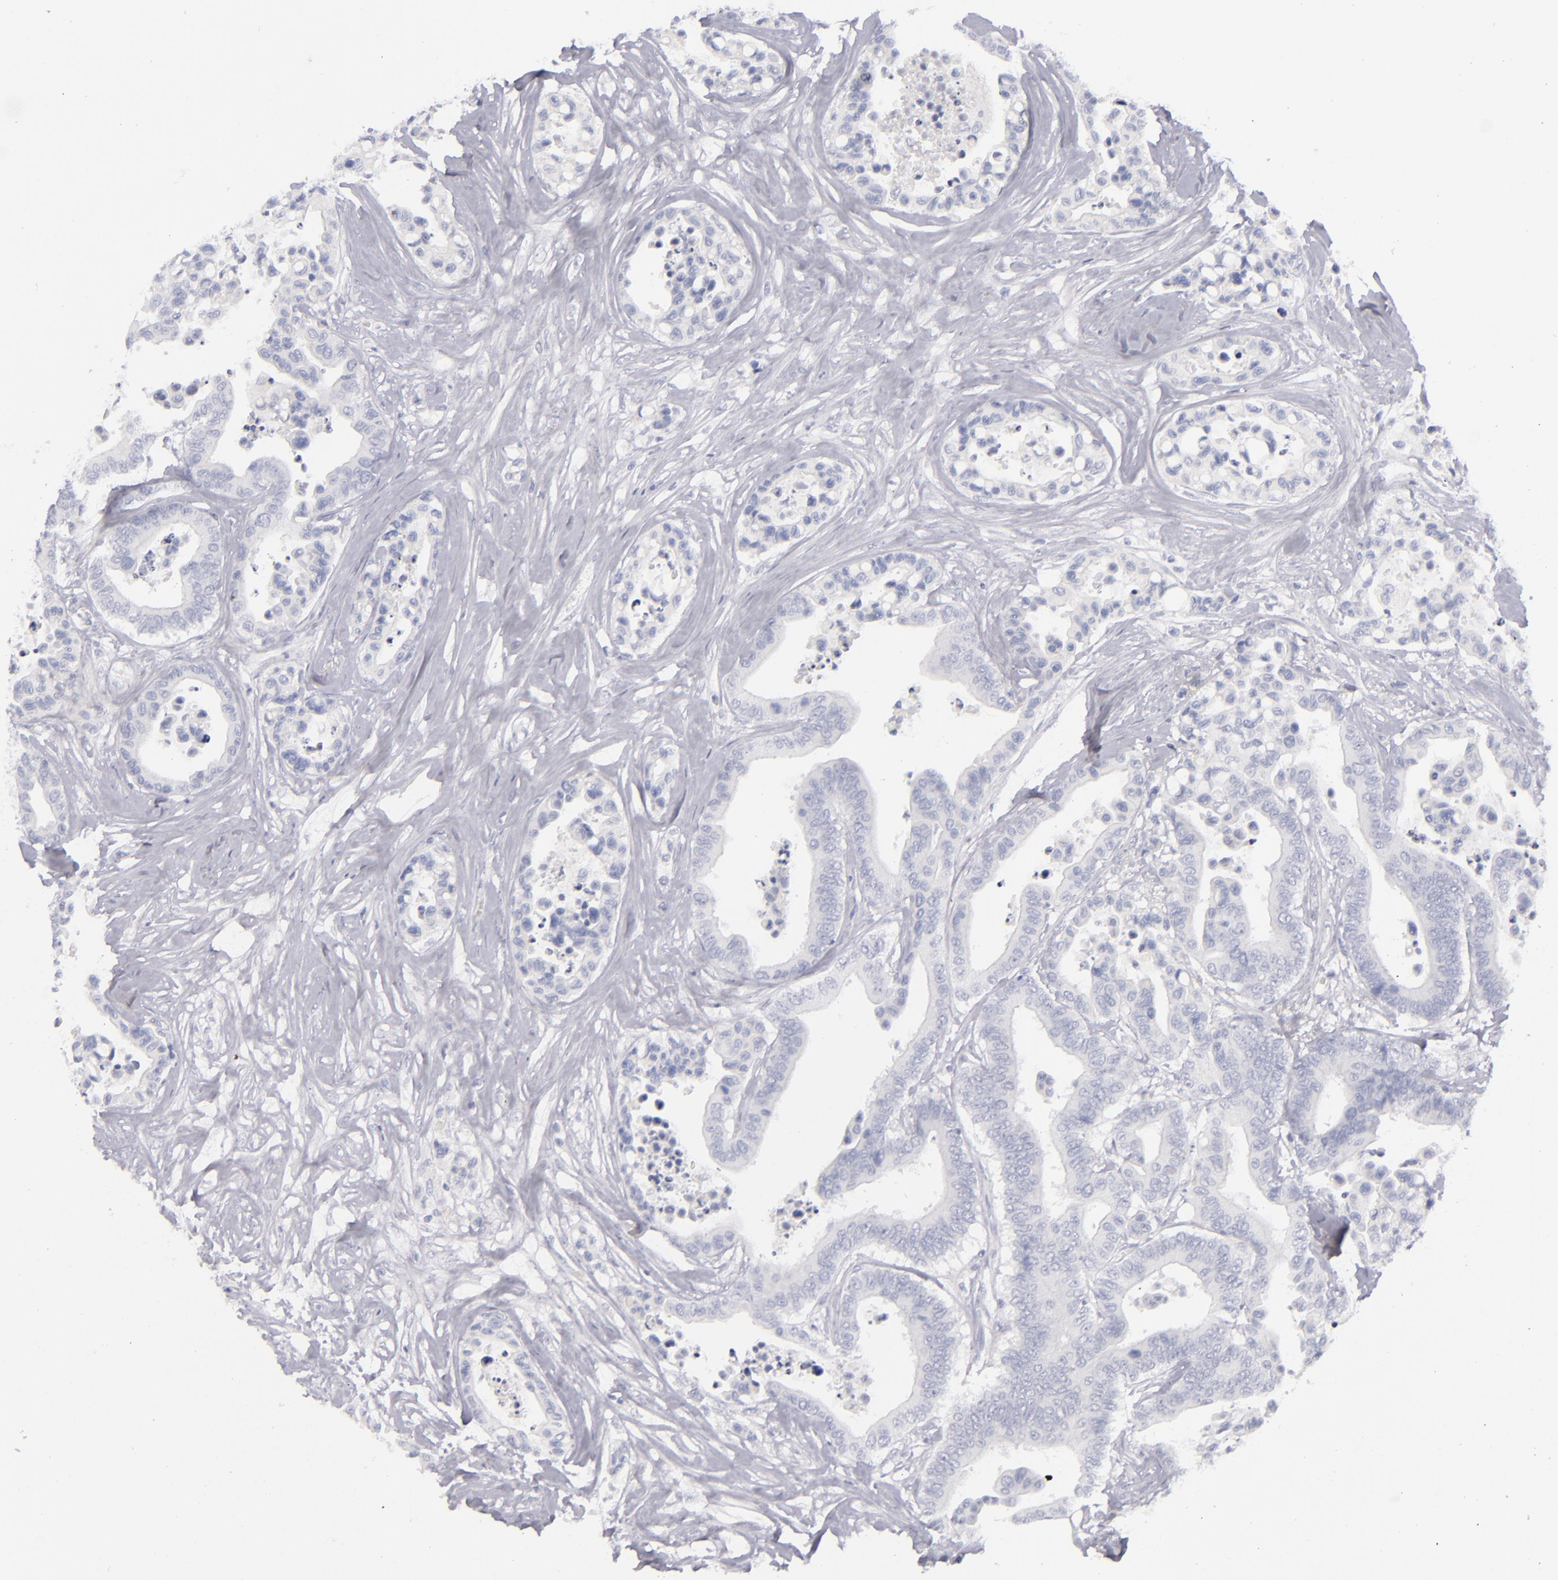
{"staining": {"intensity": "negative", "quantity": "none", "location": "none"}, "tissue": "colorectal cancer", "cell_type": "Tumor cells", "image_type": "cancer", "snomed": [{"axis": "morphology", "description": "Adenocarcinoma, NOS"}, {"axis": "topography", "description": "Colon"}], "caption": "Human adenocarcinoma (colorectal) stained for a protein using IHC shows no staining in tumor cells.", "gene": "CD22", "patient": {"sex": "male", "age": 82}}